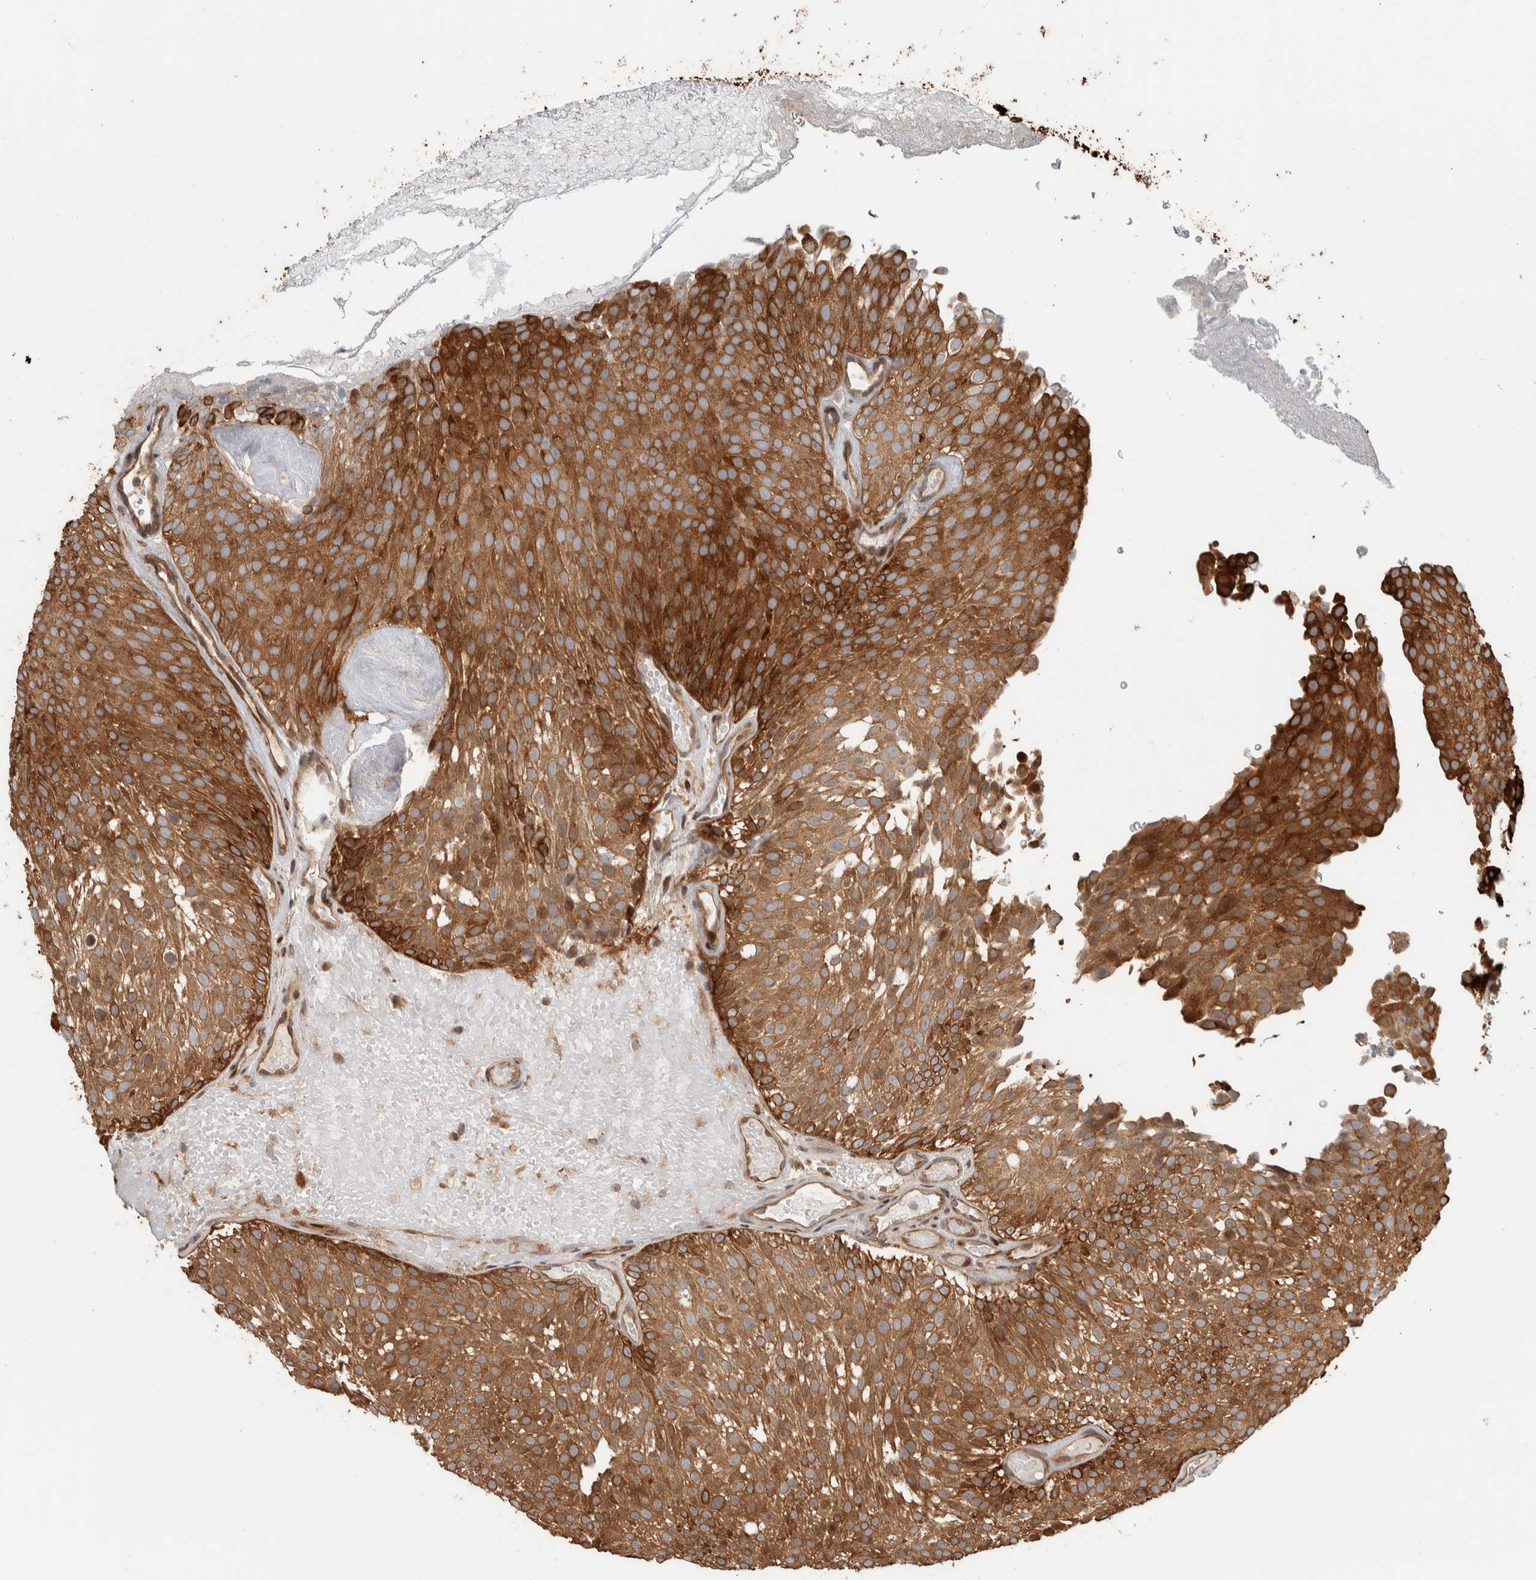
{"staining": {"intensity": "strong", "quantity": ">75%", "location": "cytoplasmic/membranous"}, "tissue": "urothelial cancer", "cell_type": "Tumor cells", "image_type": "cancer", "snomed": [{"axis": "morphology", "description": "Urothelial carcinoma, Low grade"}, {"axis": "topography", "description": "Urinary bladder"}], "caption": "A high-resolution micrograph shows immunohistochemistry (IHC) staining of urothelial carcinoma (low-grade), which displays strong cytoplasmic/membranous staining in approximately >75% of tumor cells. The staining was performed using DAB, with brown indicating positive protein expression. Nuclei are stained blue with hematoxylin.", "gene": "CNTROB", "patient": {"sex": "male", "age": 78}}